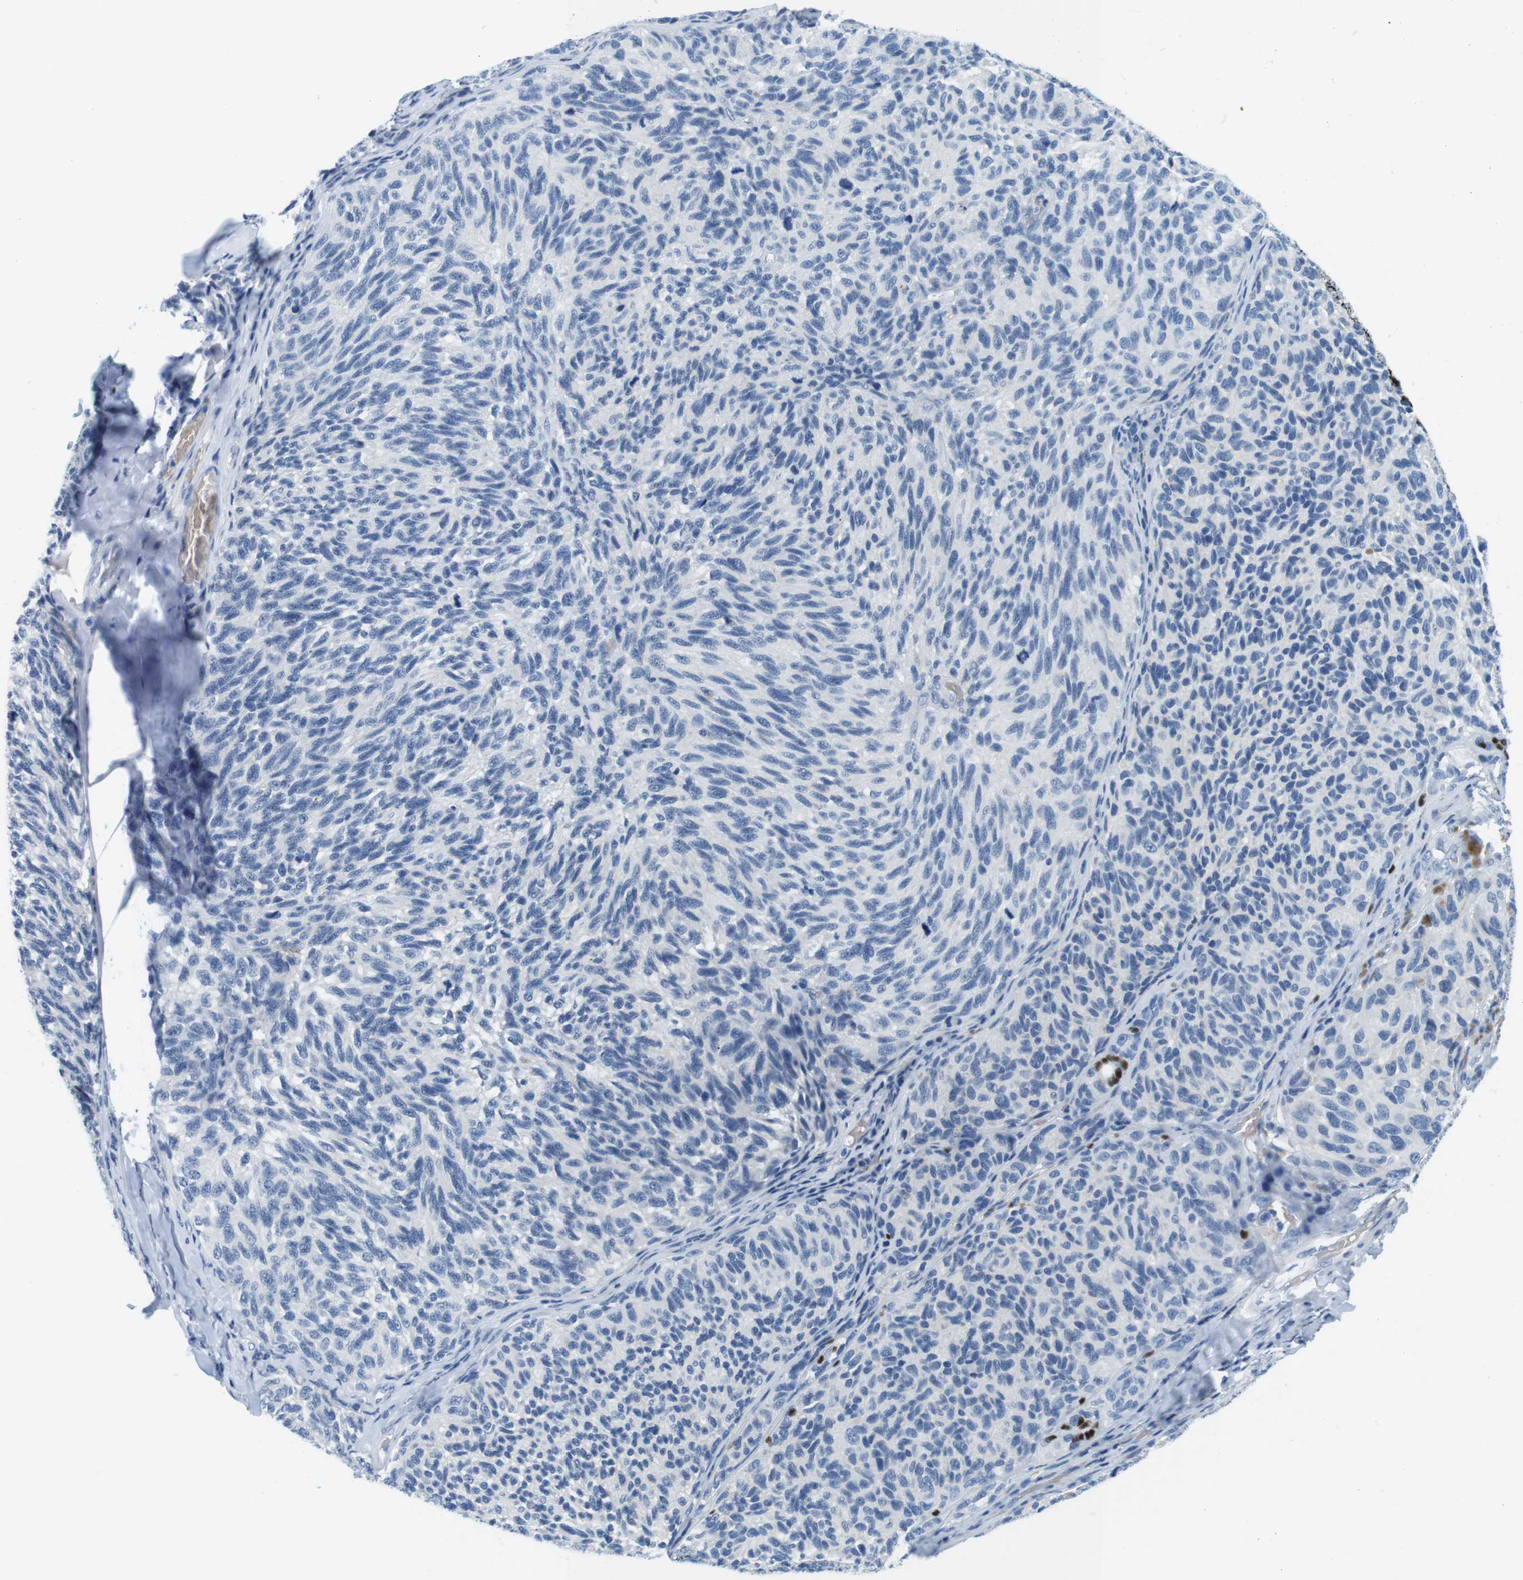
{"staining": {"intensity": "negative", "quantity": "none", "location": "none"}, "tissue": "melanoma", "cell_type": "Tumor cells", "image_type": "cancer", "snomed": [{"axis": "morphology", "description": "Malignant melanoma, NOS"}, {"axis": "topography", "description": "Skin"}], "caption": "Immunohistochemical staining of human malignant melanoma shows no significant expression in tumor cells.", "gene": "TFAP2C", "patient": {"sex": "female", "age": 73}}